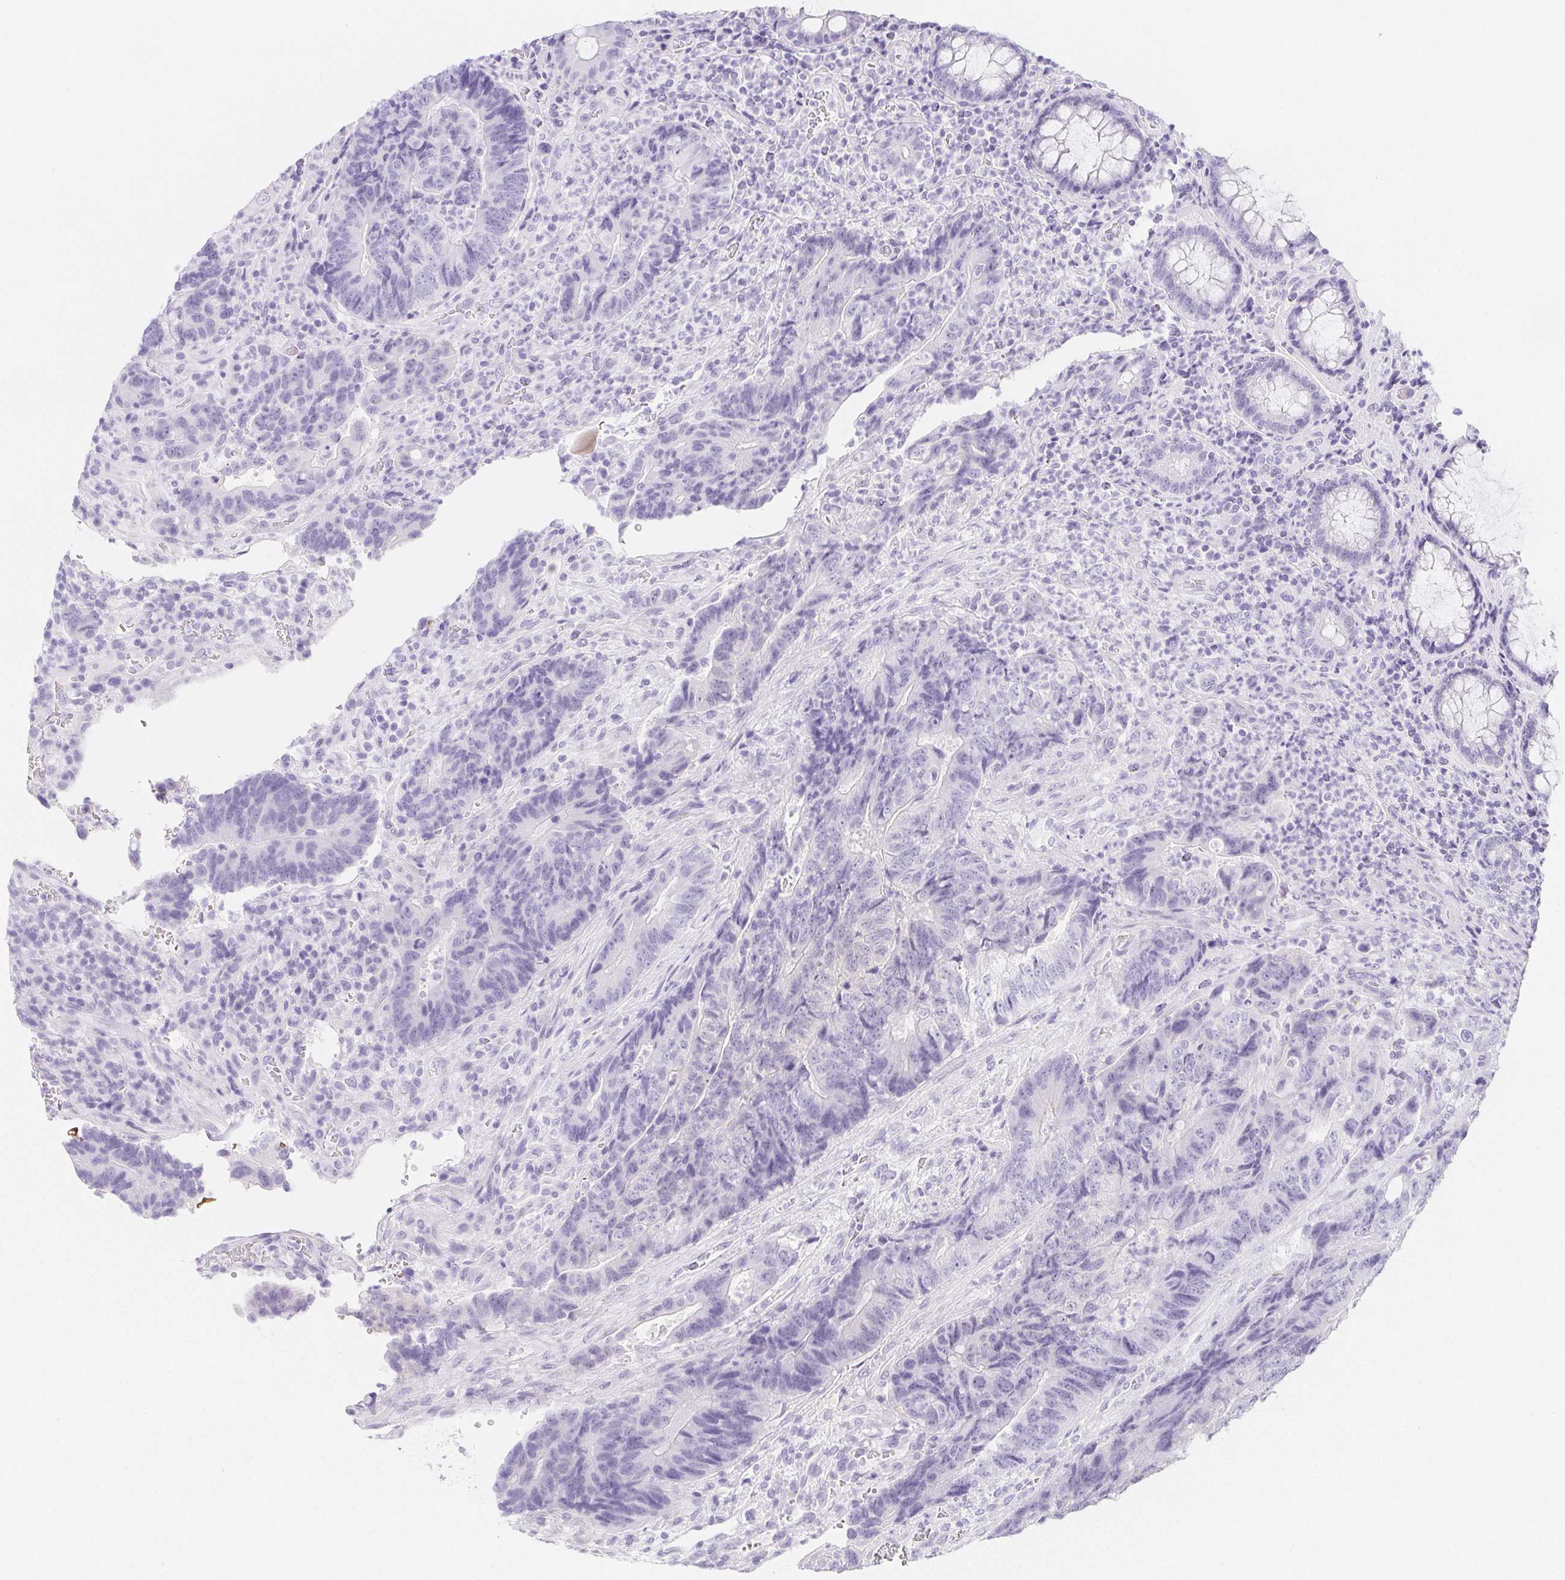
{"staining": {"intensity": "negative", "quantity": "none", "location": "none"}, "tissue": "colorectal cancer", "cell_type": "Tumor cells", "image_type": "cancer", "snomed": [{"axis": "morphology", "description": "Normal tissue, NOS"}, {"axis": "morphology", "description": "Adenocarcinoma, NOS"}, {"axis": "topography", "description": "Colon"}], "caption": "Tumor cells show no significant protein expression in colorectal adenocarcinoma. The staining was performed using DAB to visualize the protein expression in brown, while the nuclei were stained in blue with hematoxylin (Magnification: 20x).", "gene": "ZBBX", "patient": {"sex": "female", "age": 48}}